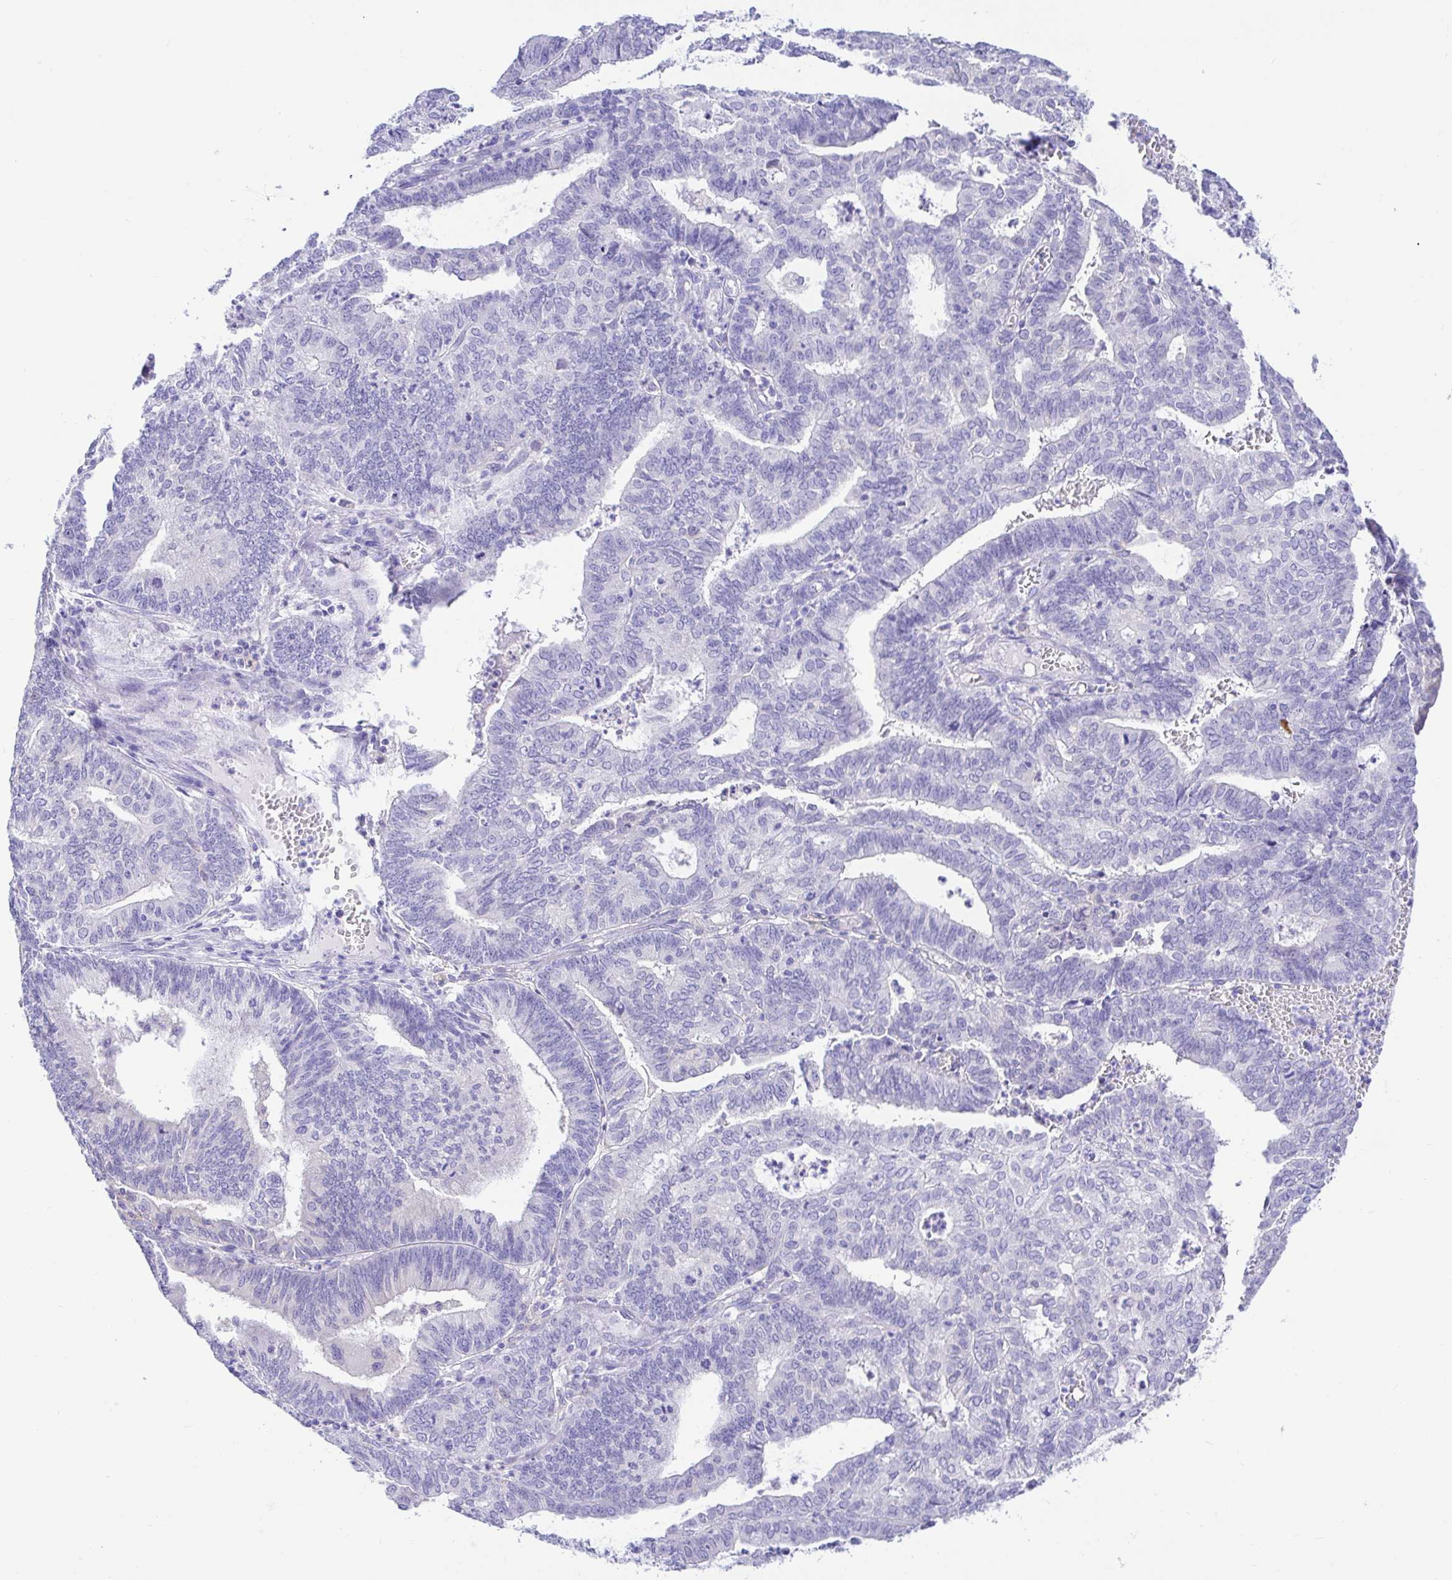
{"staining": {"intensity": "negative", "quantity": "none", "location": "none"}, "tissue": "endometrial cancer", "cell_type": "Tumor cells", "image_type": "cancer", "snomed": [{"axis": "morphology", "description": "Adenocarcinoma, NOS"}, {"axis": "topography", "description": "Endometrium"}], "caption": "The histopathology image shows no significant positivity in tumor cells of endometrial cancer.", "gene": "BACE2", "patient": {"sex": "female", "age": 61}}